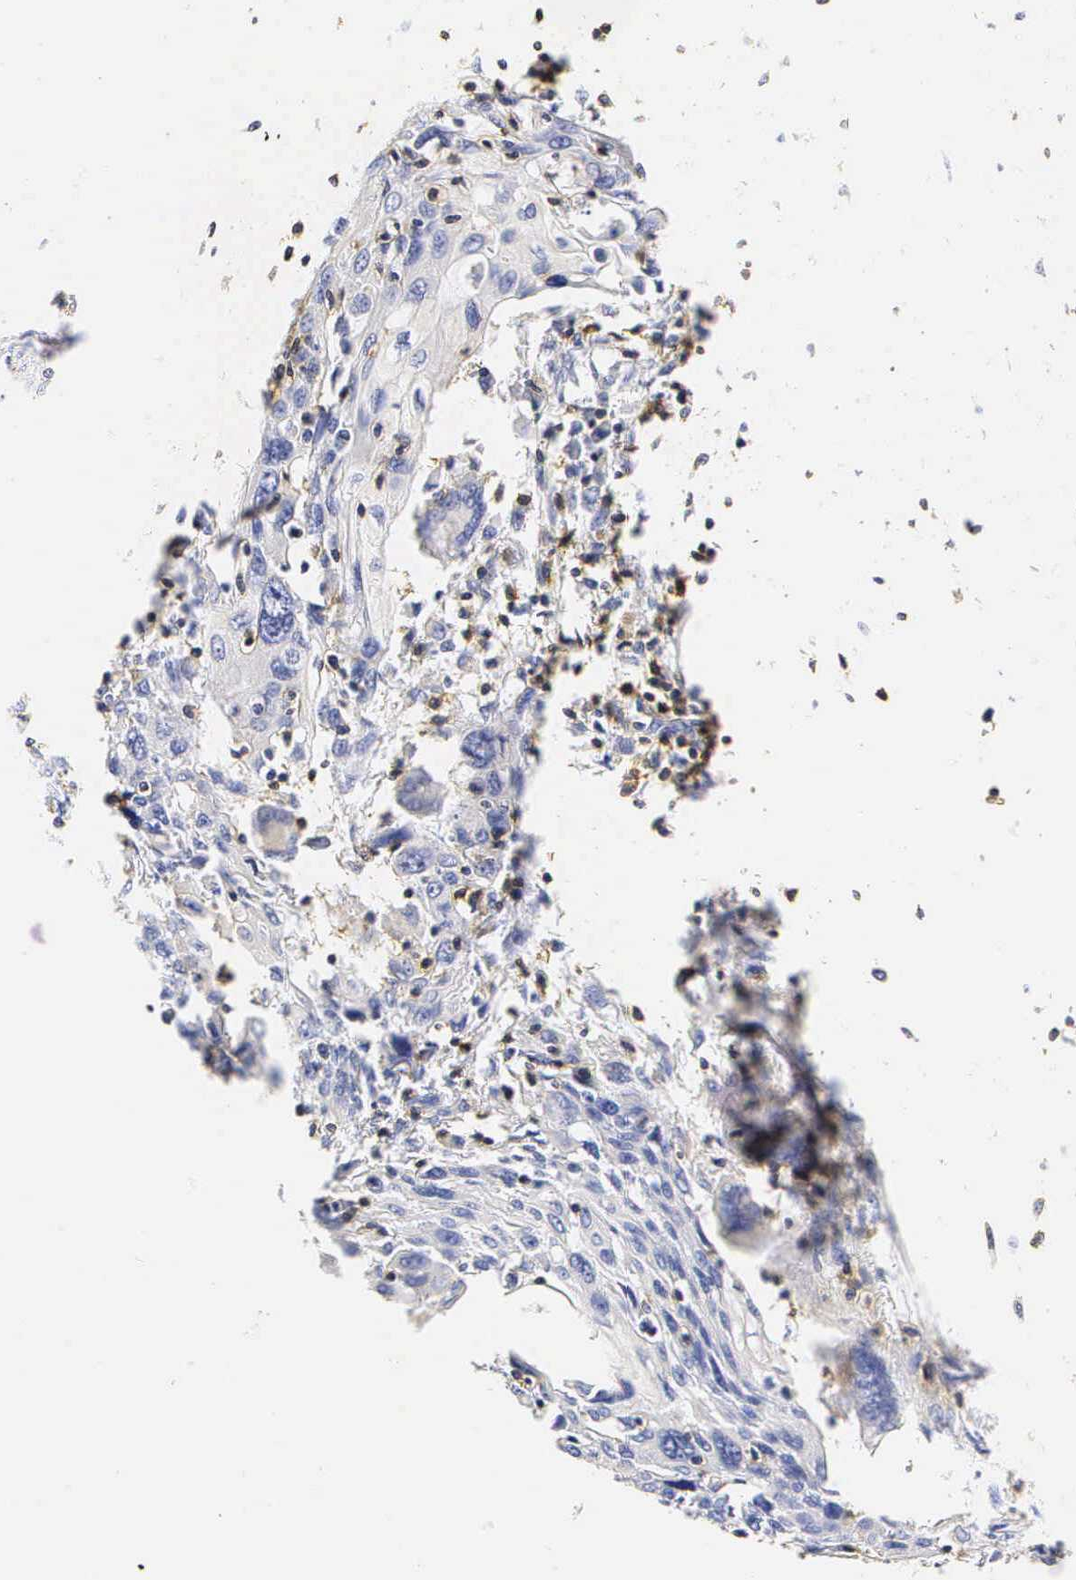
{"staining": {"intensity": "negative", "quantity": "none", "location": "none"}, "tissue": "cervical cancer", "cell_type": "Tumor cells", "image_type": "cancer", "snomed": [{"axis": "morphology", "description": "Squamous cell carcinoma, NOS"}, {"axis": "topography", "description": "Cervix"}], "caption": "Protein analysis of cervical cancer demonstrates no significant positivity in tumor cells. (Immunohistochemistry (ihc), brightfield microscopy, high magnification).", "gene": "CD3E", "patient": {"sex": "female", "age": 54}}